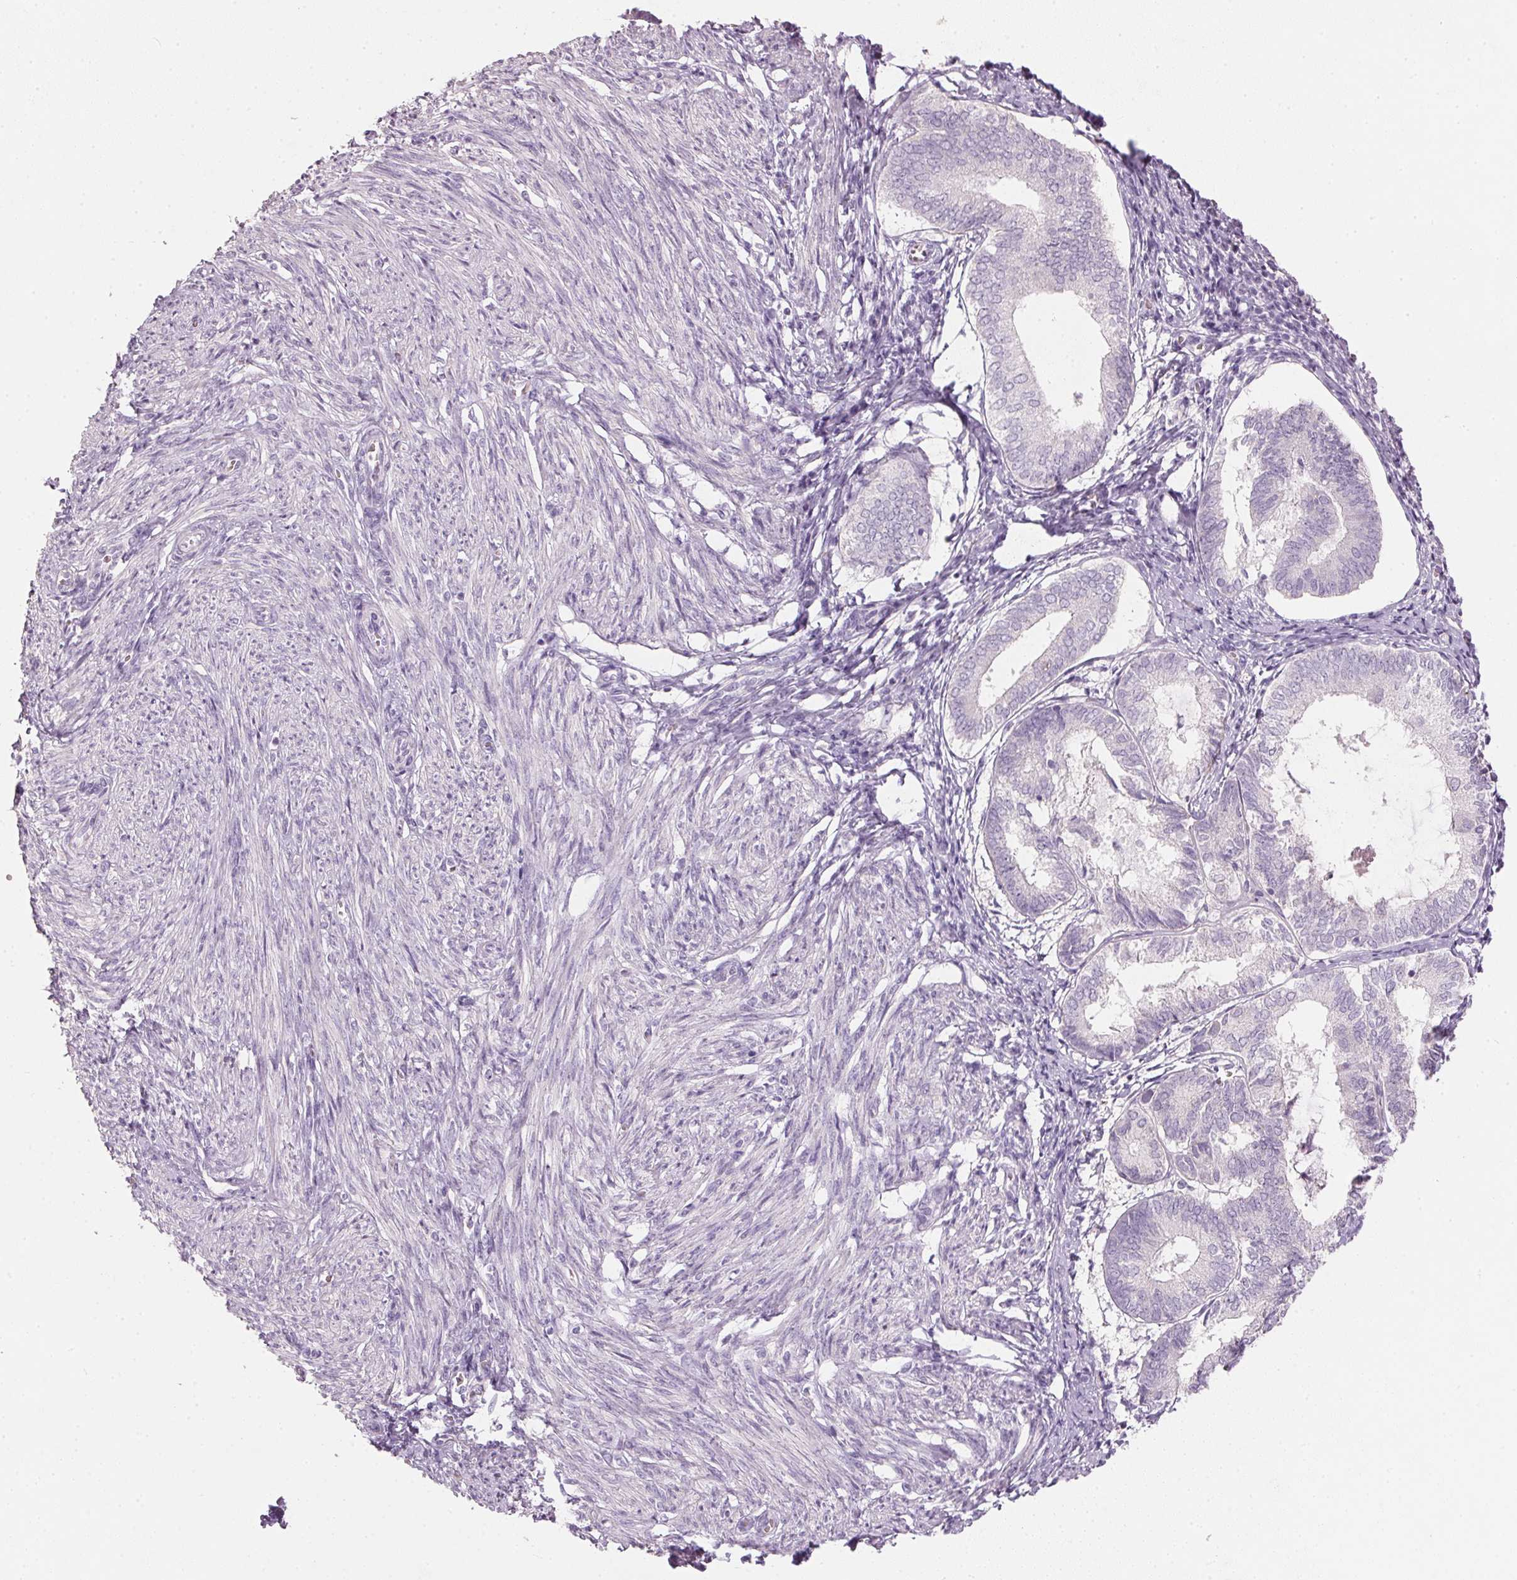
{"staining": {"intensity": "negative", "quantity": "none", "location": "none"}, "tissue": "endometrium", "cell_type": "Cells in endometrial stroma", "image_type": "normal", "snomed": [{"axis": "morphology", "description": "Normal tissue, NOS"}, {"axis": "topography", "description": "Endometrium"}], "caption": "High power microscopy photomicrograph of an IHC photomicrograph of benign endometrium, revealing no significant expression in cells in endometrial stroma. (IHC, brightfield microscopy, high magnification).", "gene": "HSD17B1", "patient": {"sex": "female", "age": 50}}